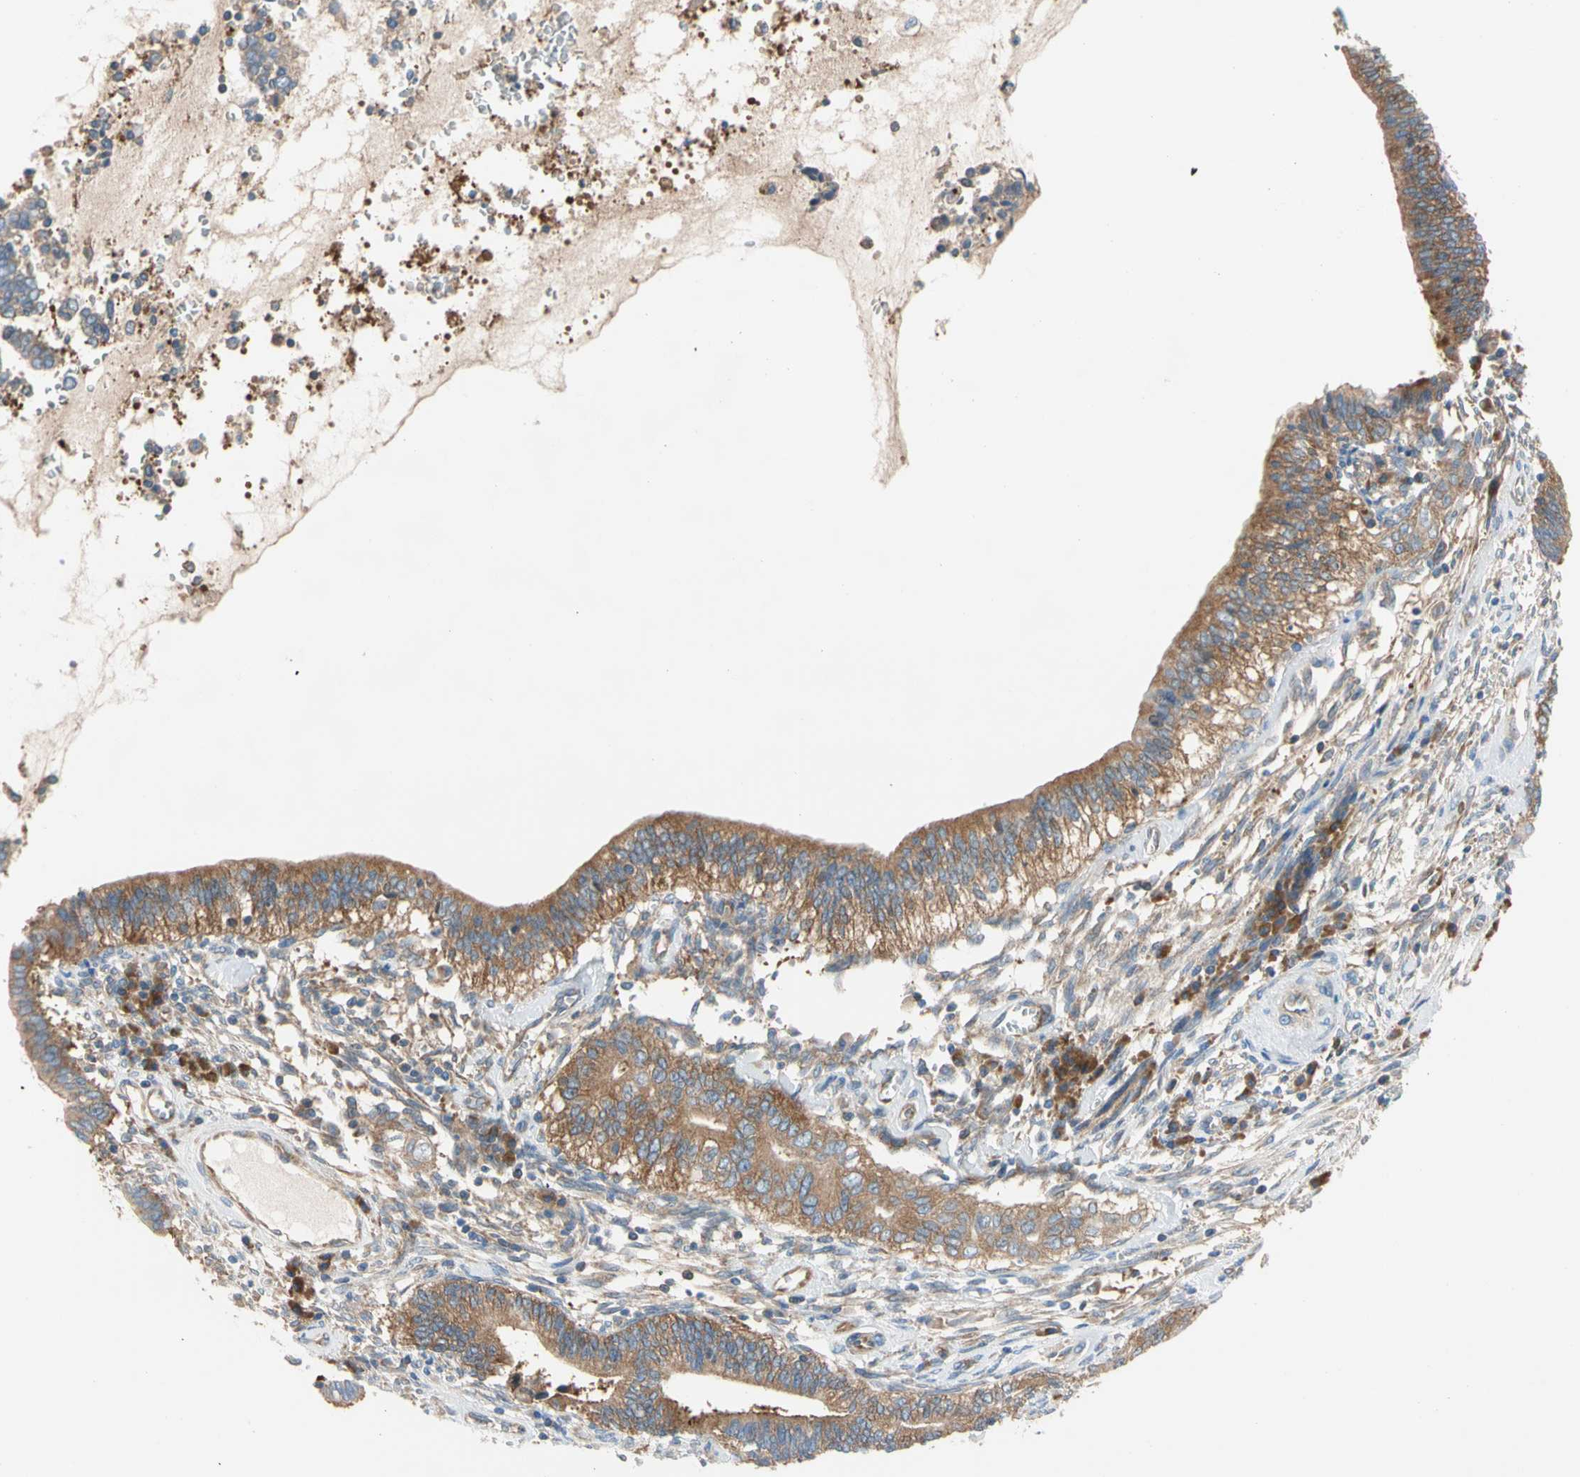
{"staining": {"intensity": "moderate", "quantity": ">75%", "location": "cytoplasmic/membranous"}, "tissue": "cervical cancer", "cell_type": "Tumor cells", "image_type": "cancer", "snomed": [{"axis": "morphology", "description": "Adenocarcinoma, NOS"}, {"axis": "topography", "description": "Cervix"}], "caption": "High-magnification brightfield microscopy of adenocarcinoma (cervical) stained with DAB (3,3'-diaminobenzidine) (brown) and counterstained with hematoxylin (blue). tumor cells exhibit moderate cytoplasmic/membranous staining is seen in approximately>75% of cells.", "gene": "GPHN", "patient": {"sex": "female", "age": 44}}